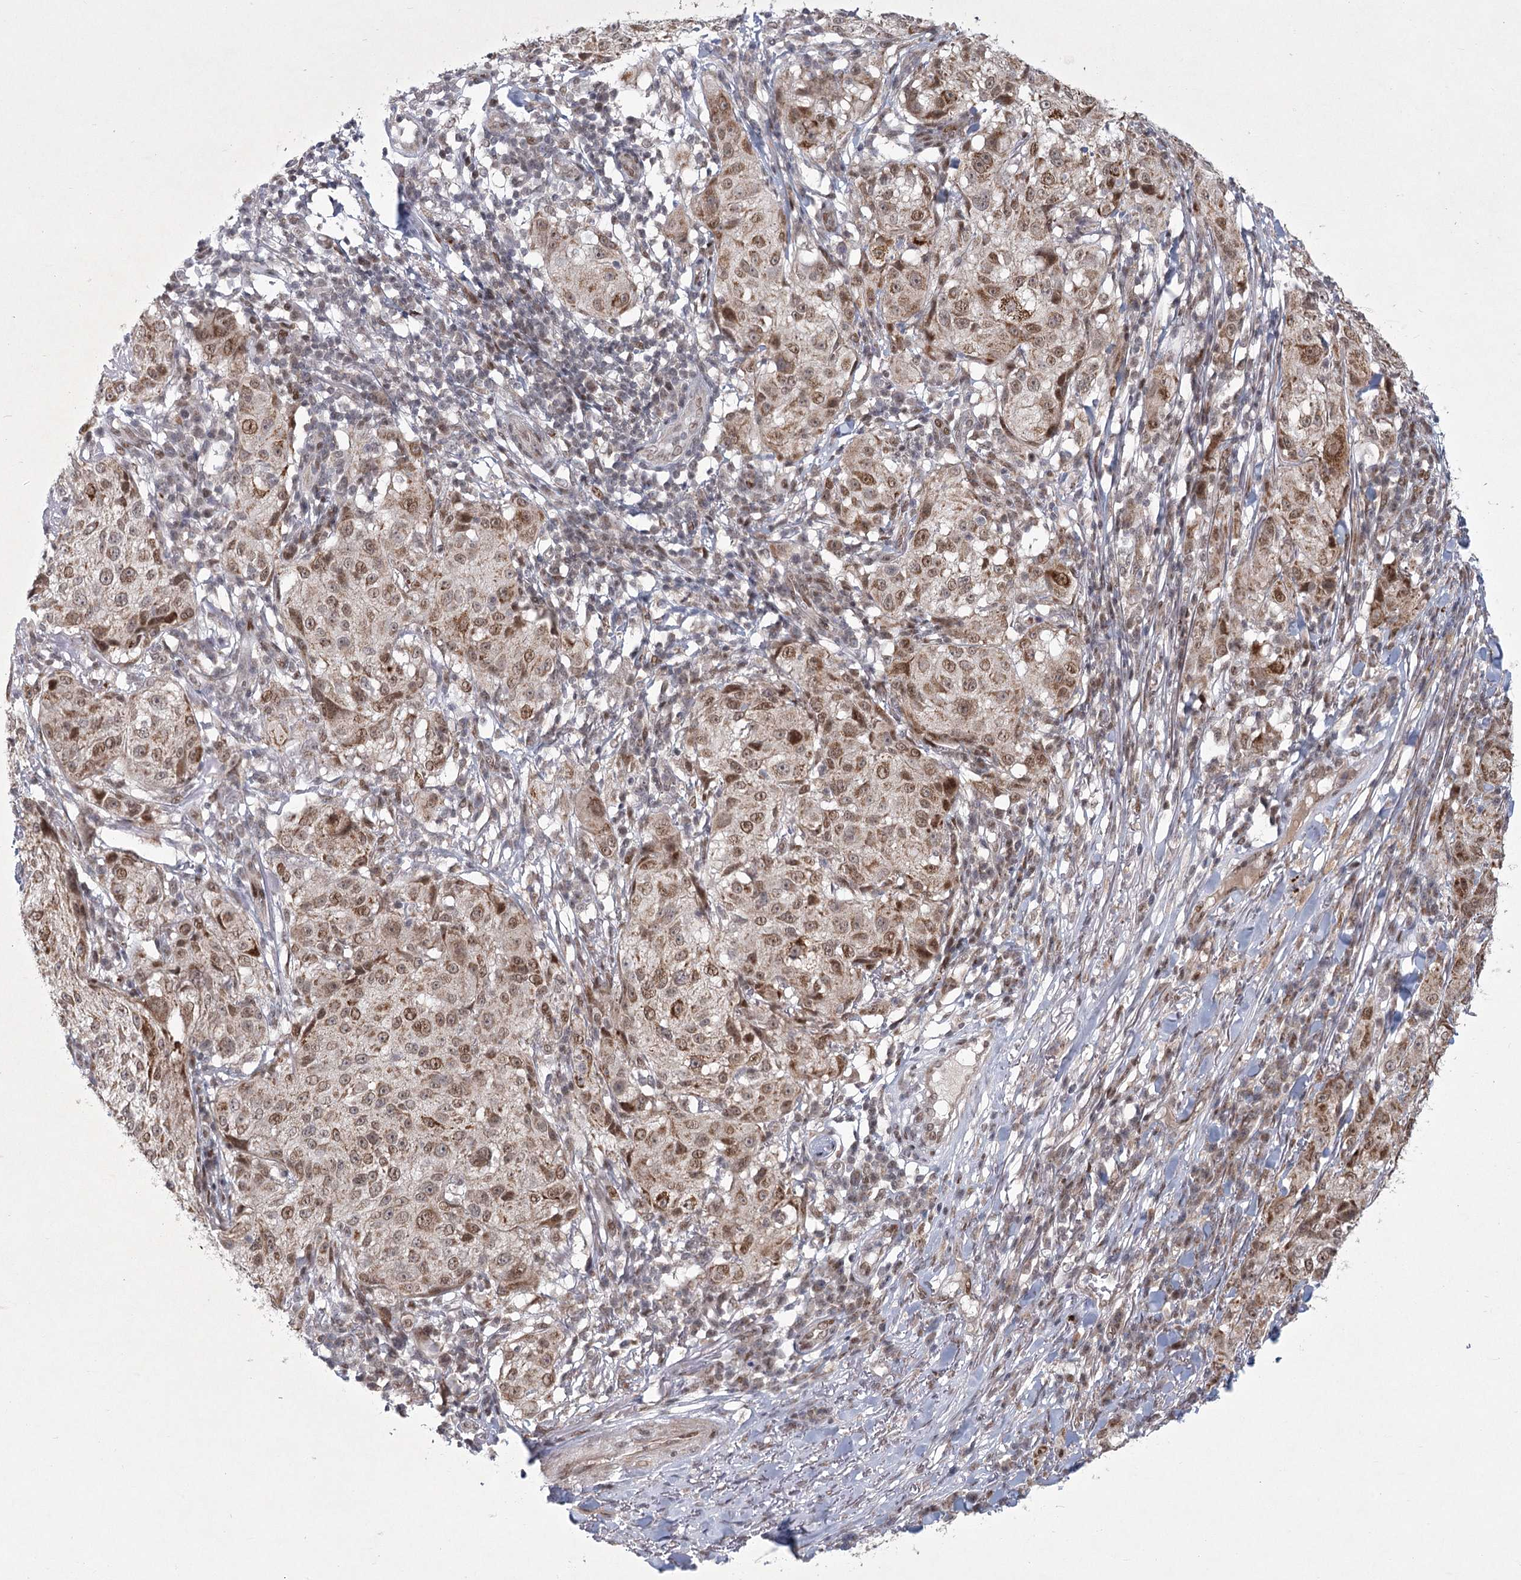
{"staining": {"intensity": "moderate", "quantity": ">75%", "location": "nuclear"}, "tissue": "melanoma", "cell_type": "Tumor cells", "image_type": "cancer", "snomed": [{"axis": "morphology", "description": "Necrosis, NOS"}, {"axis": "morphology", "description": "Malignant melanoma, NOS"}, {"axis": "topography", "description": "Skin"}], "caption": "Melanoma tissue exhibits moderate nuclear expression in about >75% of tumor cells, visualized by immunohistochemistry. Using DAB (brown) and hematoxylin (blue) stains, captured at high magnification using brightfield microscopy.", "gene": "CIB4", "patient": {"sex": "female", "age": 87}}